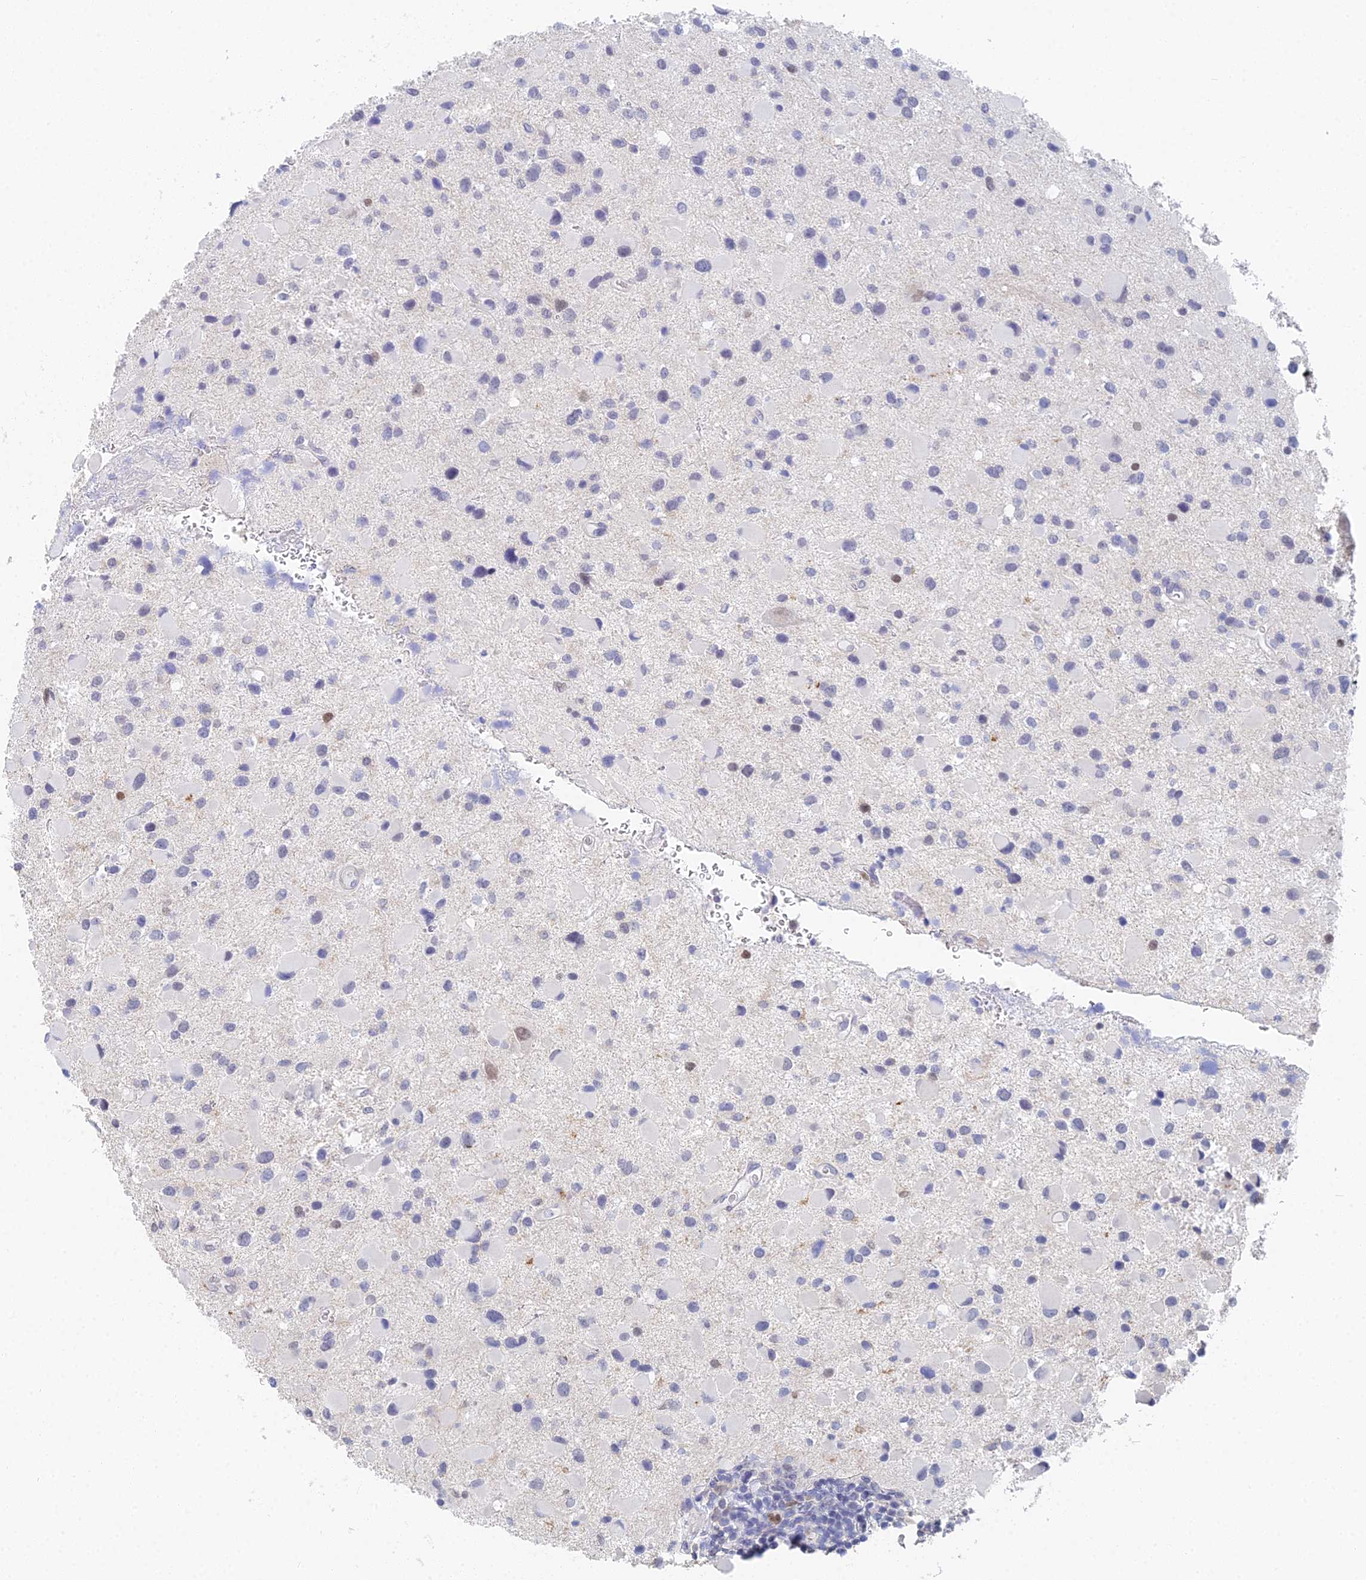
{"staining": {"intensity": "negative", "quantity": "none", "location": "none"}, "tissue": "glioma", "cell_type": "Tumor cells", "image_type": "cancer", "snomed": [{"axis": "morphology", "description": "Glioma, malignant, Low grade"}, {"axis": "topography", "description": "Brain"}], "caption": "Micrograph shows no protein positivity in tumor cells of malignant glioma (low-grade) tissue.", "gene": "MCM2", "patient": {"sex": "female", "age": 32}}